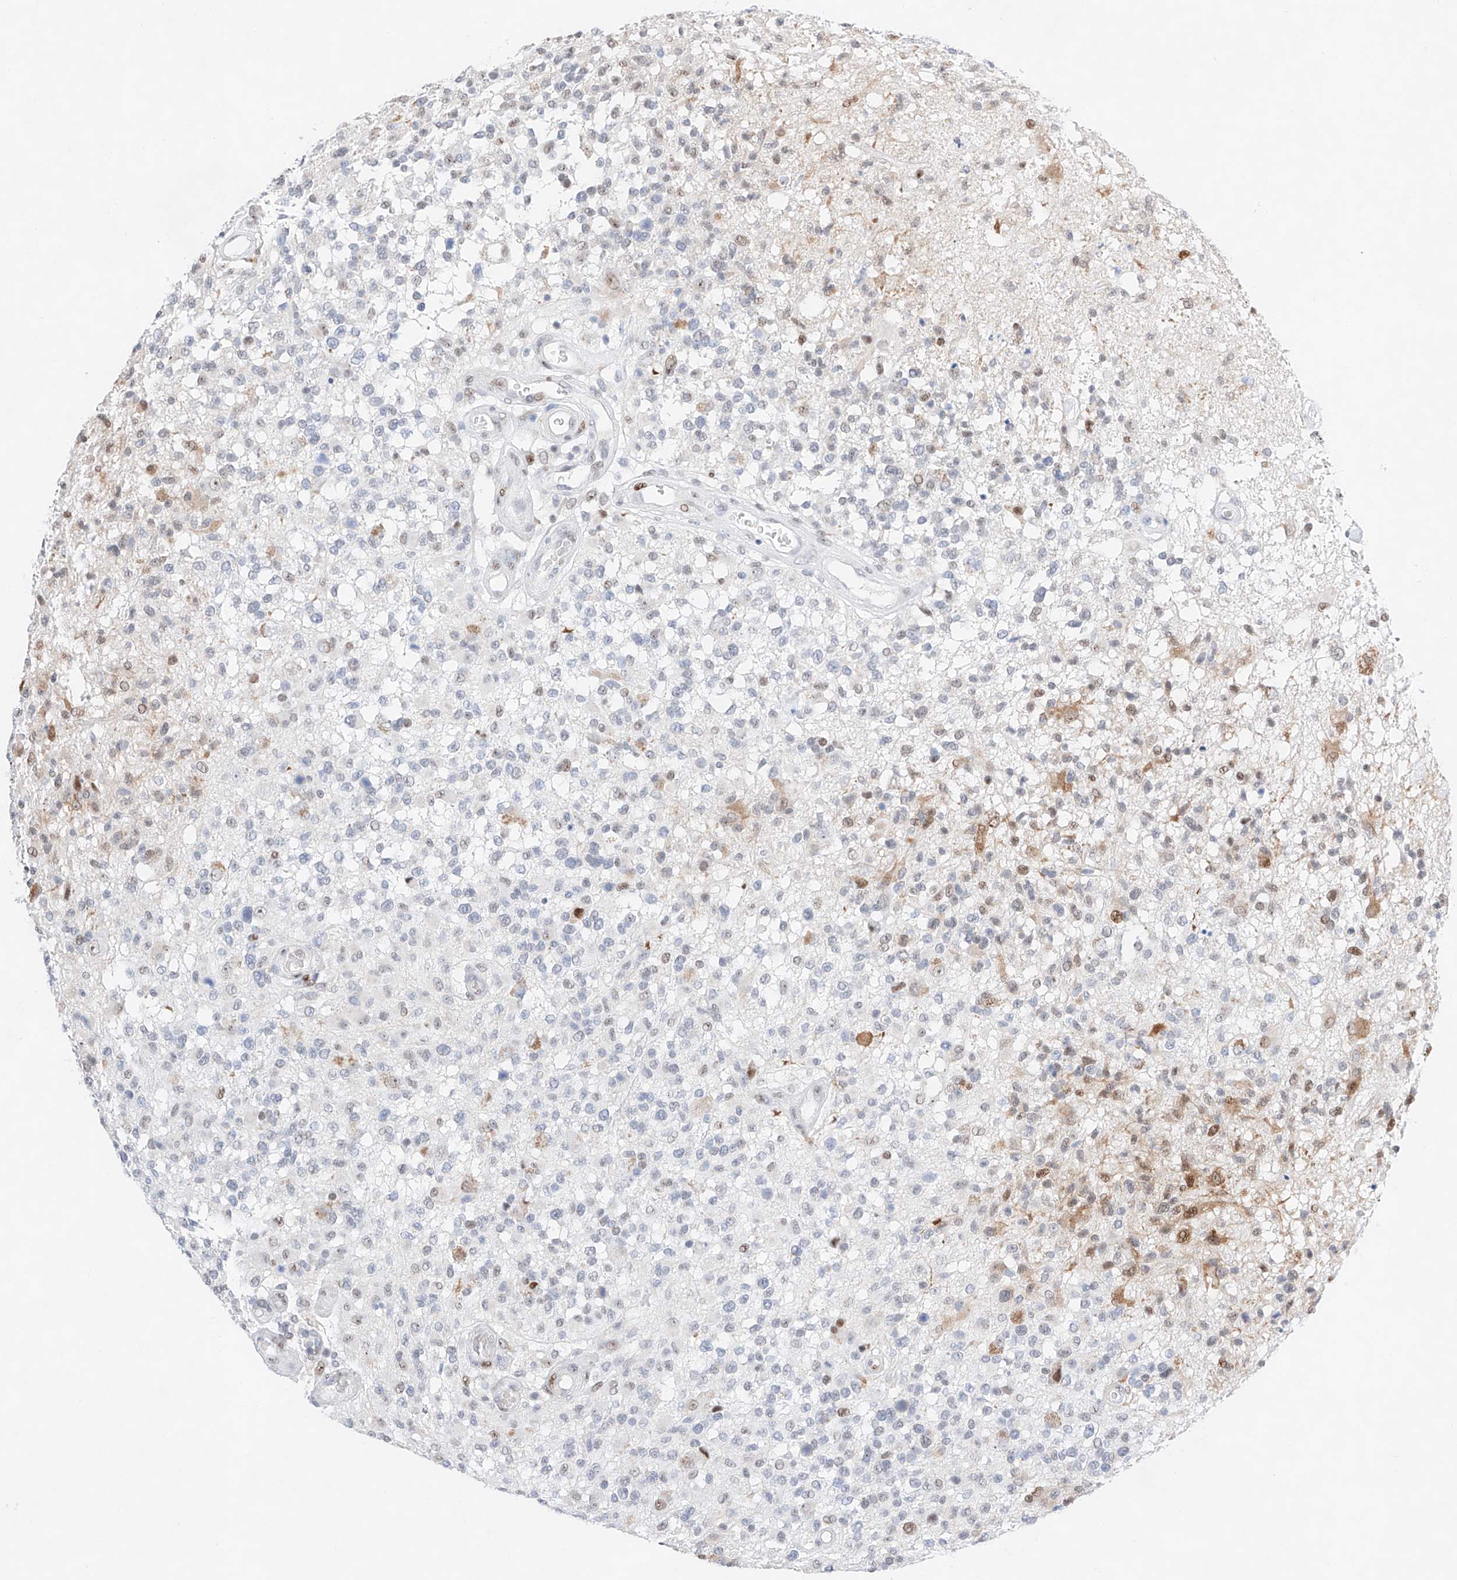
{"staining": {"intensity": "negative", "quantity": "none", "location": "none"}, "tissue": "glioma", "cell_type": "Tumor cells", "image_type": "cancer", "snomed": [{"axis": "morphology", "description": "Glioma, malignant, High grade"}, {"axis": "morphology", "description": "Glioblastoma, NOS"}, {"axis": "topography", "description": "Brain"}], "caption": "A micrograph of glioma stained for a protein displays no brown staining in tumor cells. (Brightfield microscopy of DAB IHC at high magnification).", "gene": "NT5C3B", "patient": {"sex": "male", "age": 60}}